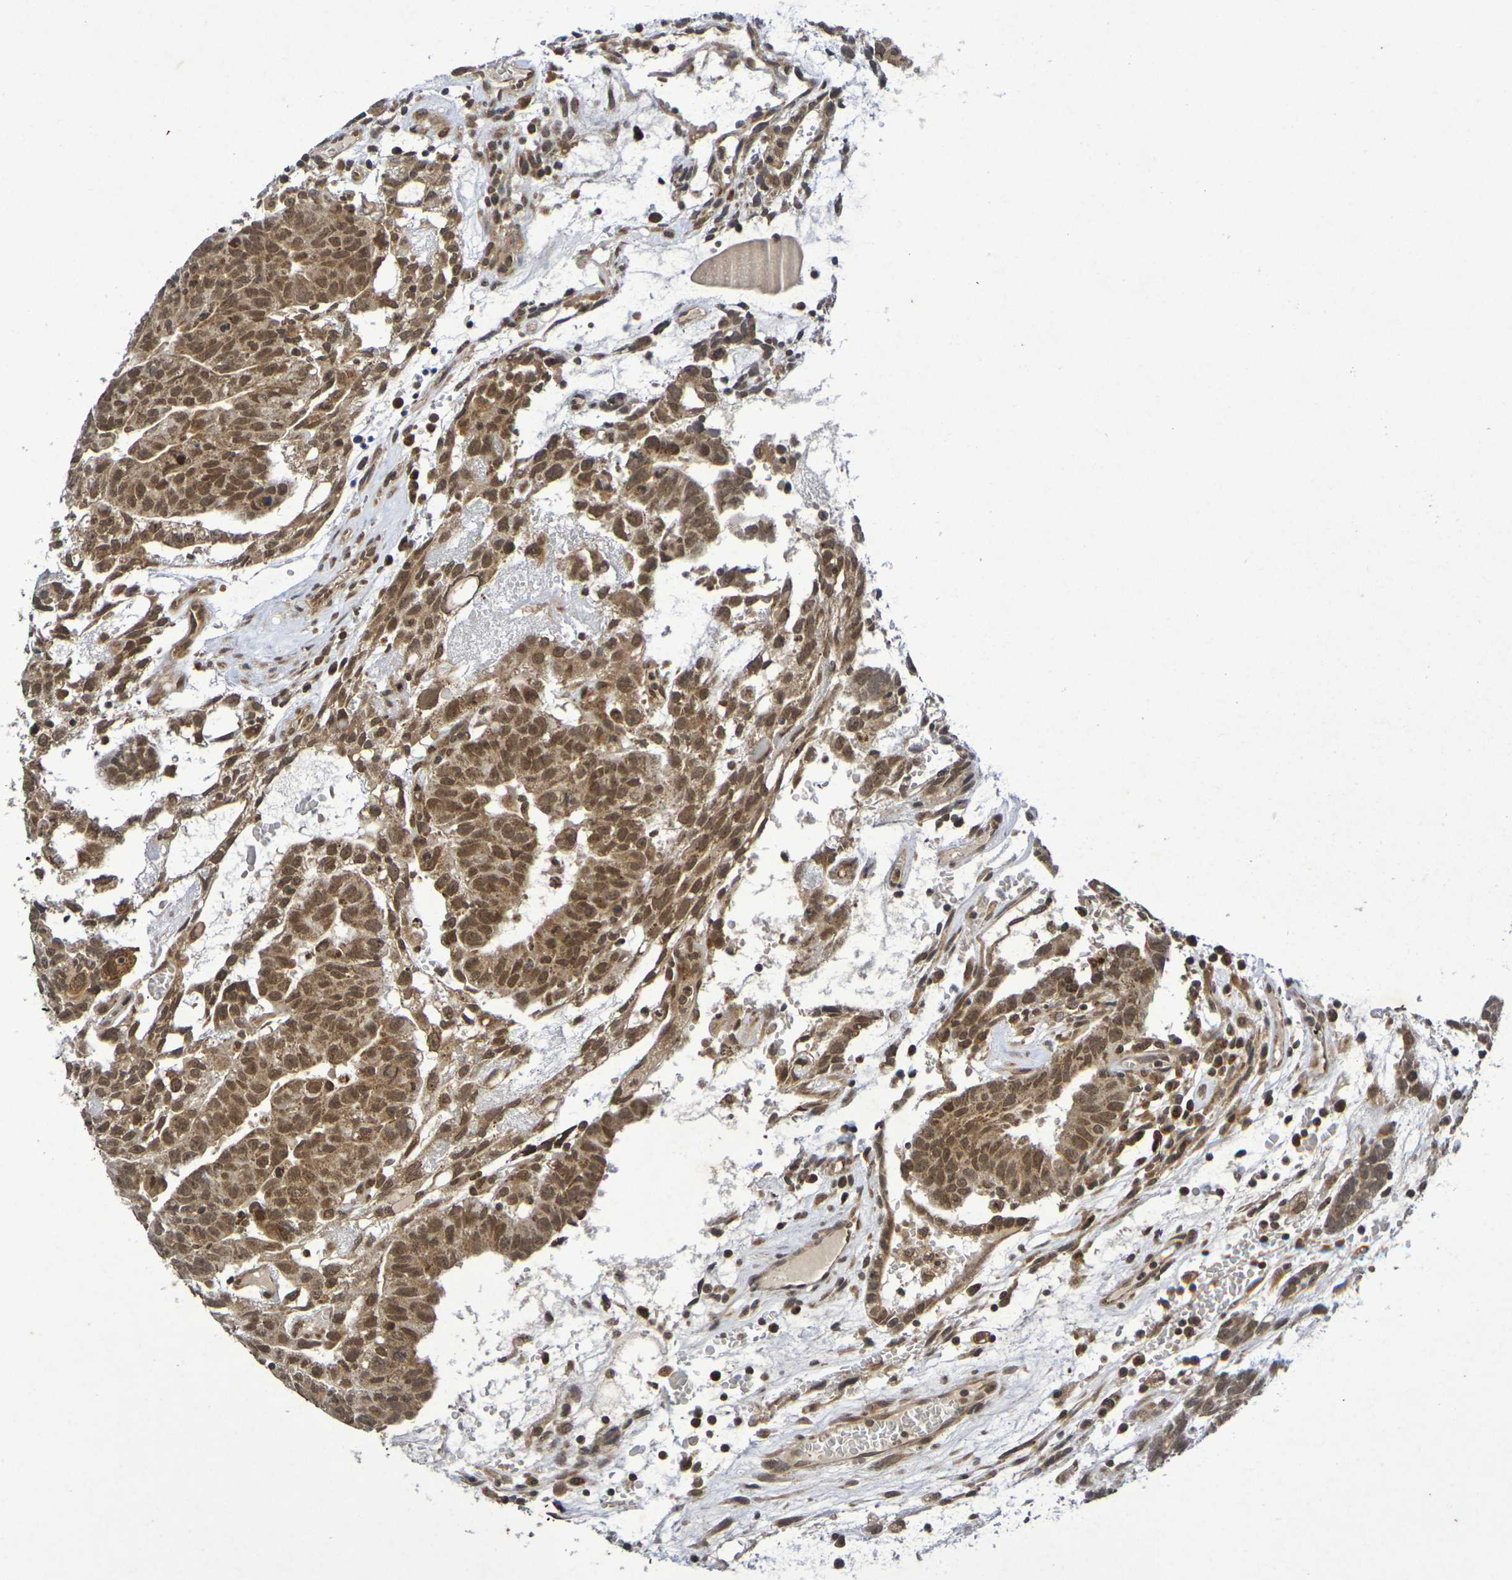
{"staining": {"intensity": "moderate", "quantity": ">75%", "location": "cytoplasmic/membranous,nuclear"}, "tissue": "testis cancer", "cell_type": "Tumor cells", "image_type": "cancer", "snomed": [{"axis": "morphology", "description": "Seminoma, NOS"}, {"axis": "morphology", "description": "Carcinoma, Embryonal, NOS"}, {"axis": "topography", "description": "Testis"}], "caption": "This photomicrograph reveals immunohistochemistry staining of human embryonal carcinoma (testis), with medium moderate cytoplasmic/membranous and nuclear positivity in approximately >75% of tumor cells.", "gene": "GUCY1A2", "patient": {"sex": "male", "age": 52}}